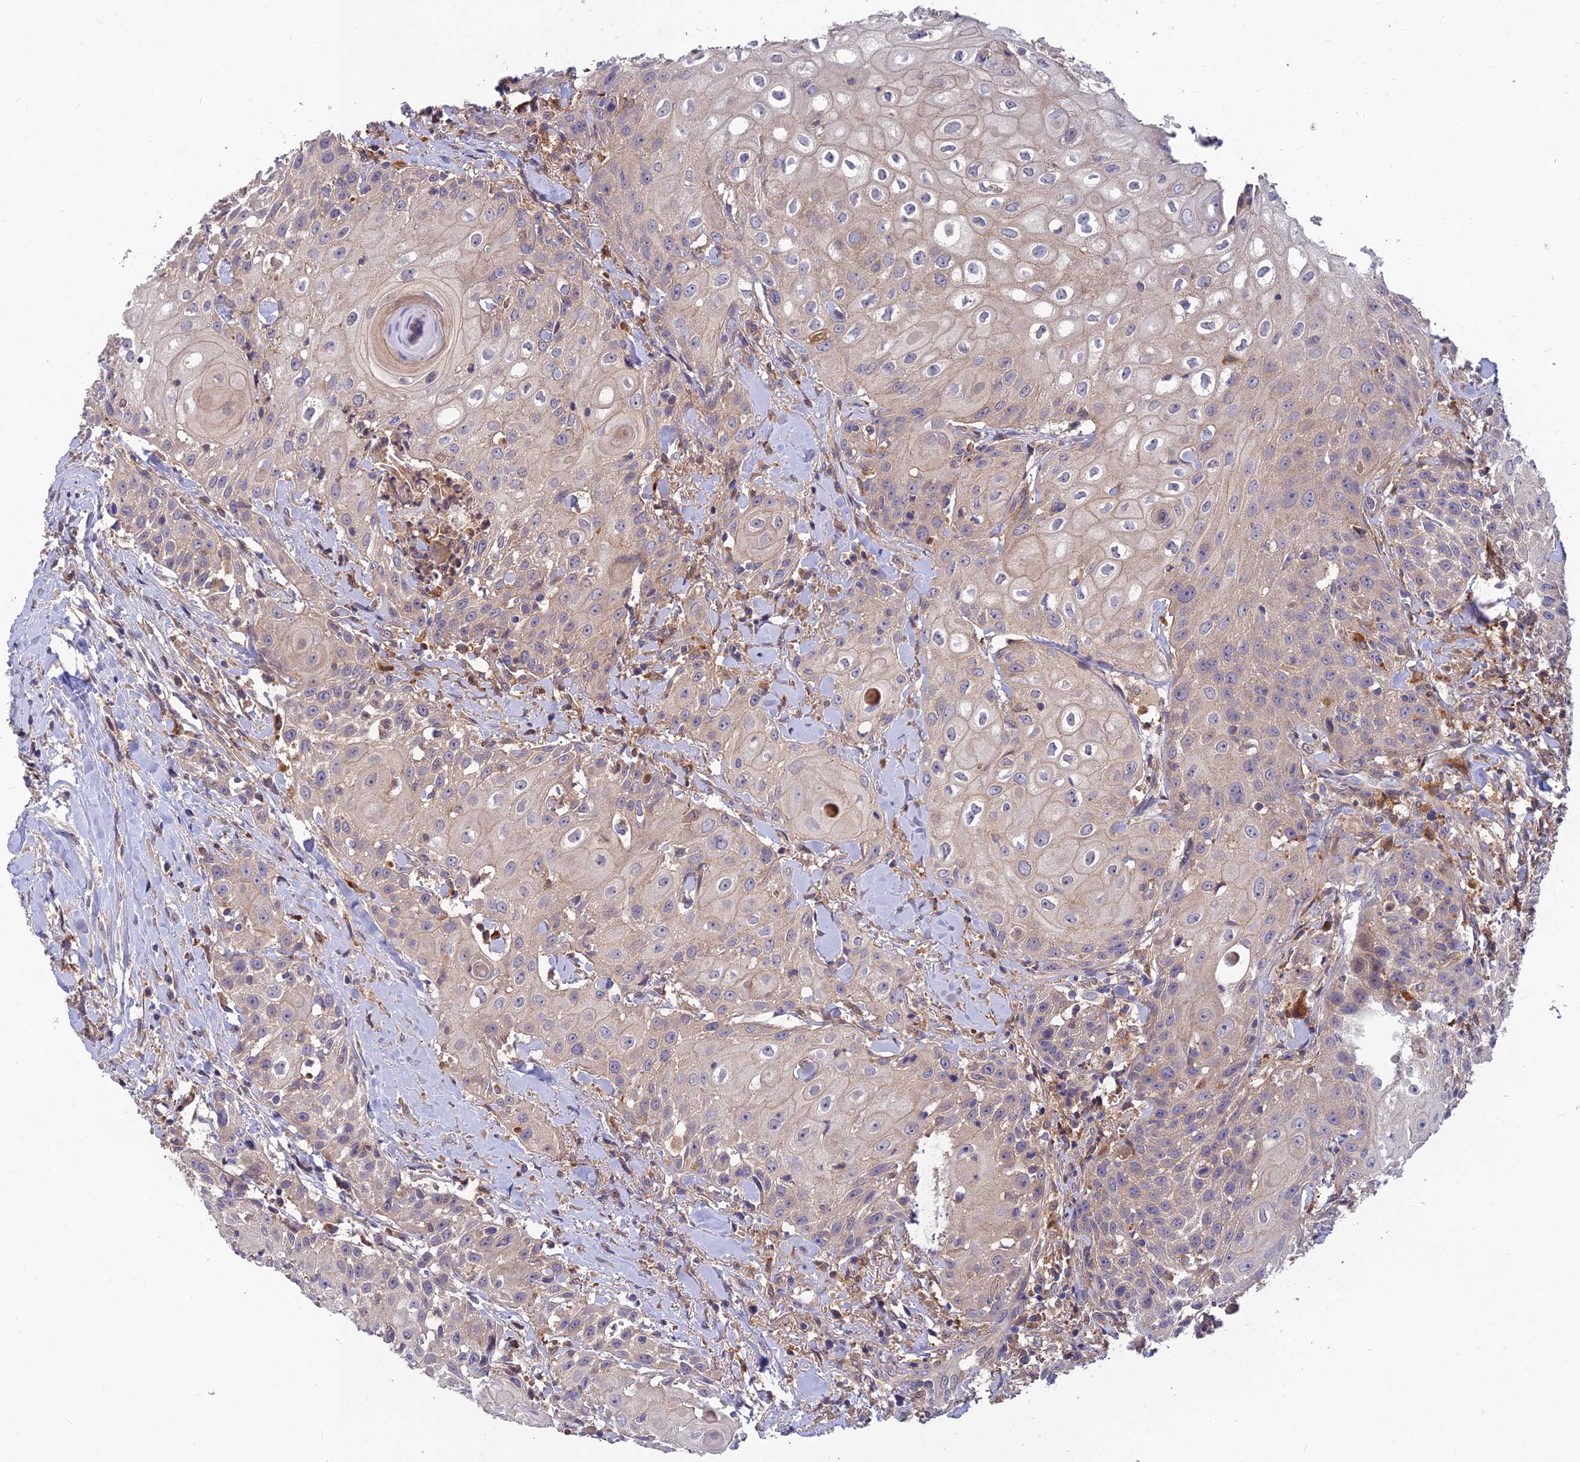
{"staining": {"intensity": "negative", "quantity": "none", "location": "none"}, "tissue": "head and neck cancer", "cell_type": "Tumor cells", "image_type": "cancer", "snomed": [{"axis": "morphology", "description": "Squamous cell carcinoma, NOS"}, {"axis": "topography", "description": "Oral tissue"}, {"axis": "topography", "description": "Head-Neck"}], "caption": "An image of head and neck cancer stained for a protein exhibits no brown staining in tumor cells.", "gene": "FAM151B", "patient": {"sex": "female", "age": 82}}